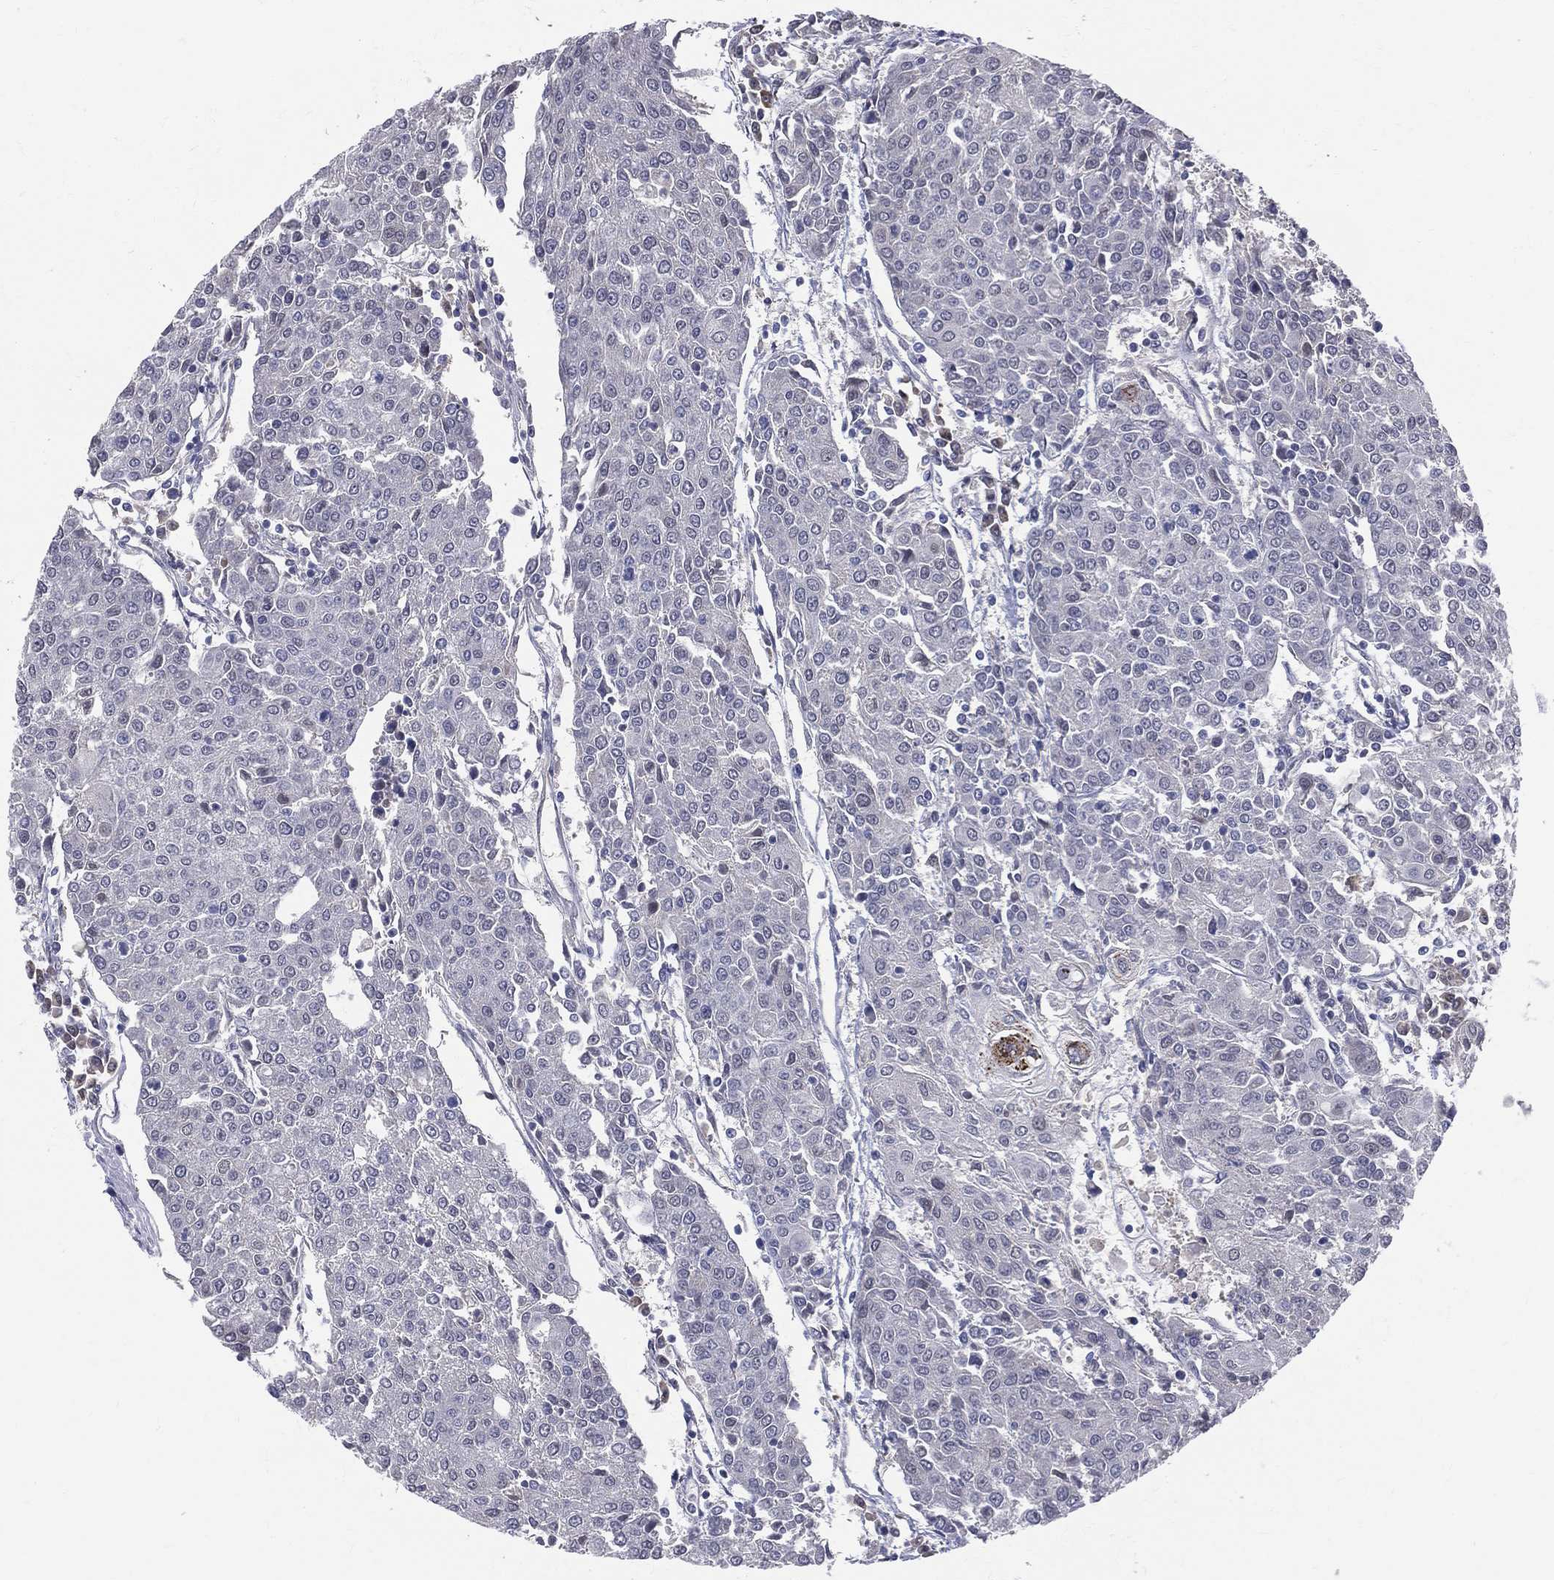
{"staining": {"intensity": "negative", "quantity": "none", "location": "none"}, "tissue": "urothelial cancer", "cell_type": "Tumor cells", "image_type": "cancer", "snomed": [{"axis": "morphology", "description": "Urothelial carcinoma, High grade"}, {"axis": "topography", "description": "Urinary bladder"}], "caption": "High magnification brightfield microscopy of high-grade urothelial carcinoma stained with DAB (3,3'-diaminobenzidine) (brown) and counterstained with hematoxylin (blue): tumor cells show no significant expression.", "gene": "DLG4", "patient": {"sex": "female", "age": 85}}